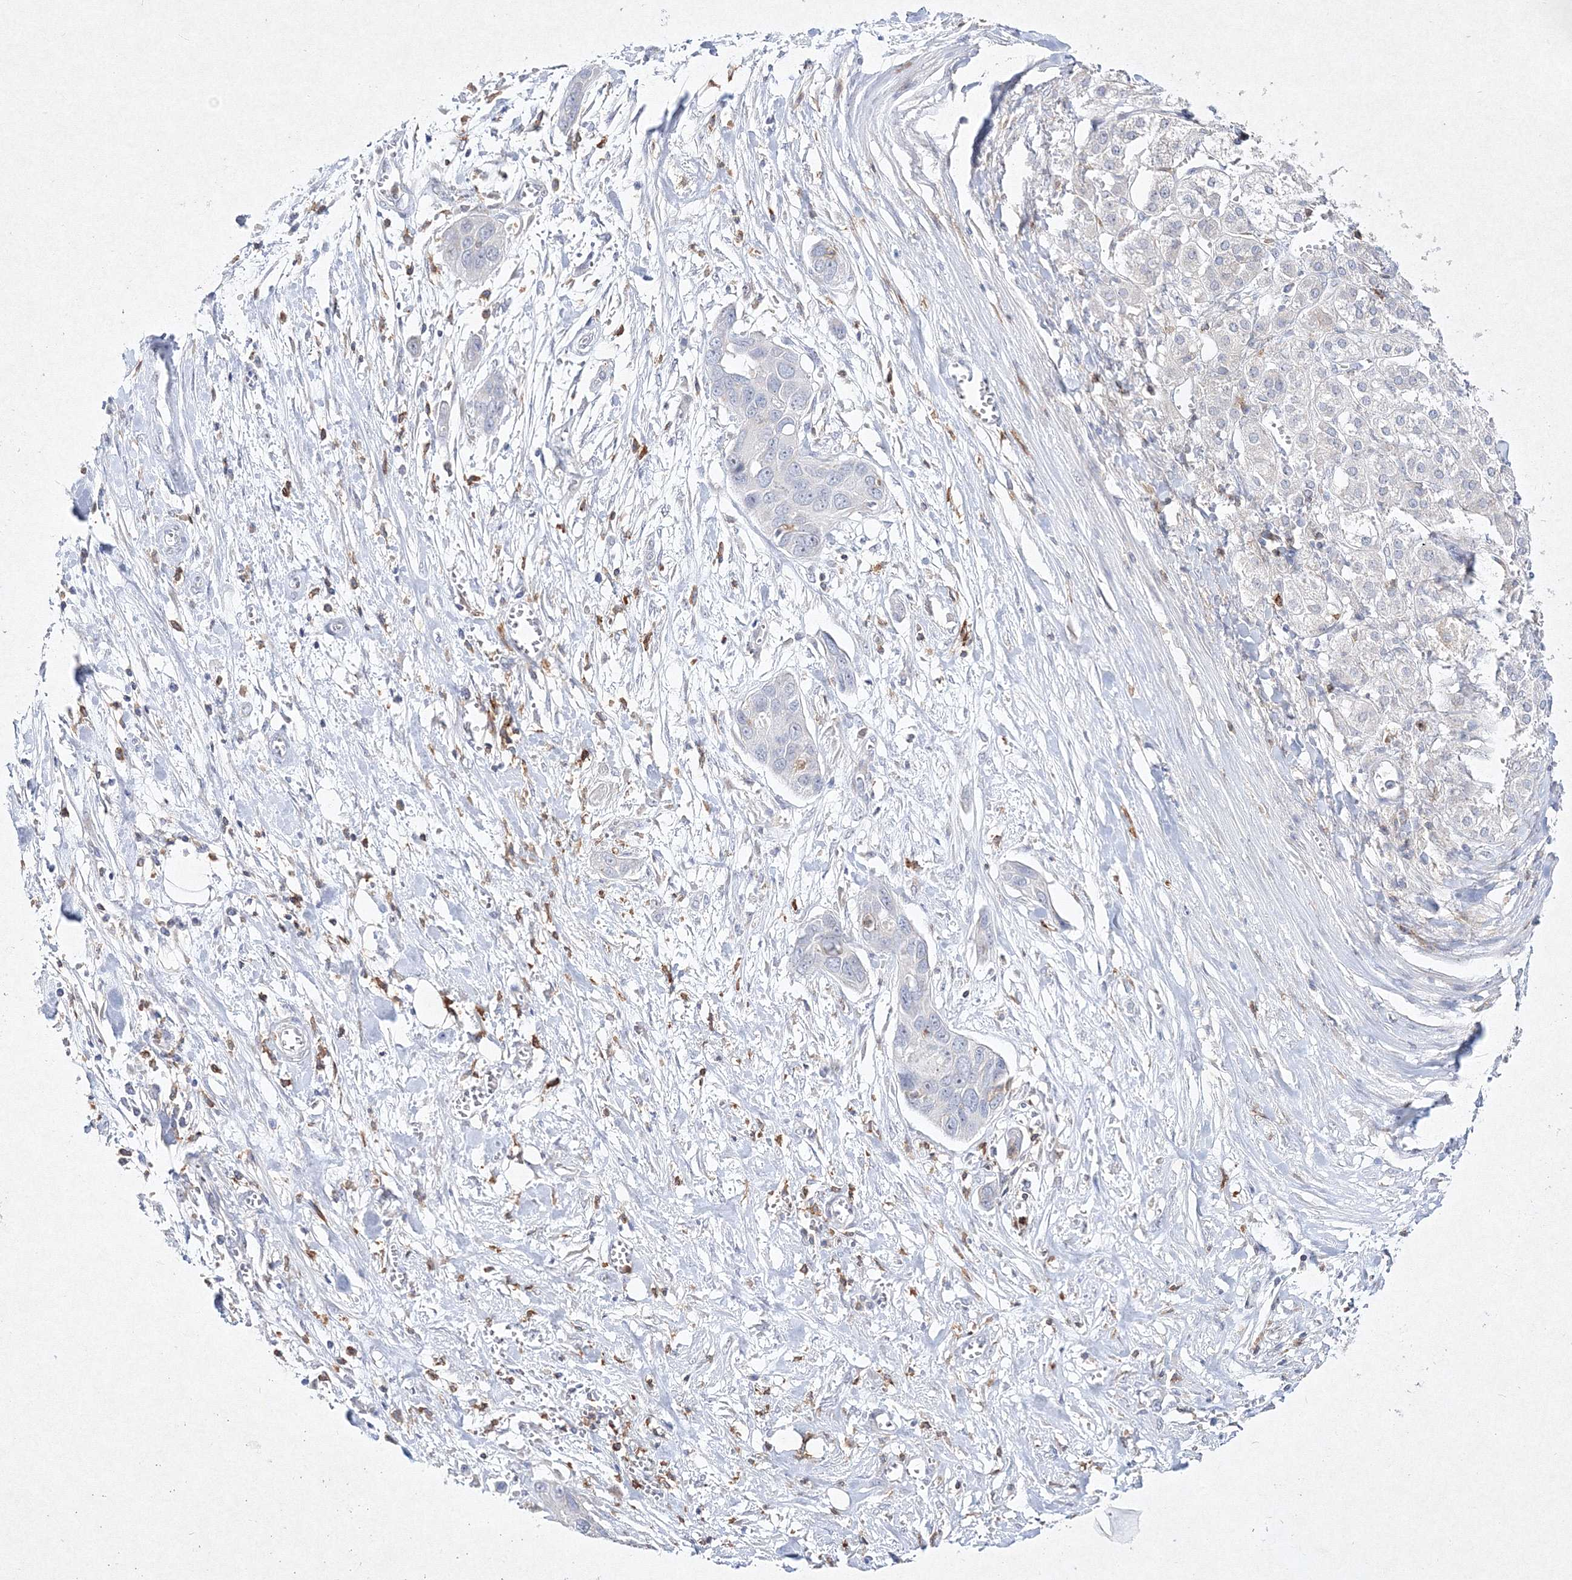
{"staining": {"intensity": "negative", "quantity": "none", "location": "none"}, "tissue": "pancreatic cancer", "cell_type": "Tumor cells", "image_type": "cancer", "snomed": [{"axis": "morphology", "description": "Adenocarcinoma, NOS"}, {"axis": "topography", "description": "Pancreas"}], "caption": "This image is of pancreatic cancer stained with immunohistochemistry to label a protein in brown with the nuclei are counter-stained blue. There is no expression in tumor cells.", "gene": "HCST", "patient": {"sex": "female", "age": 60}}